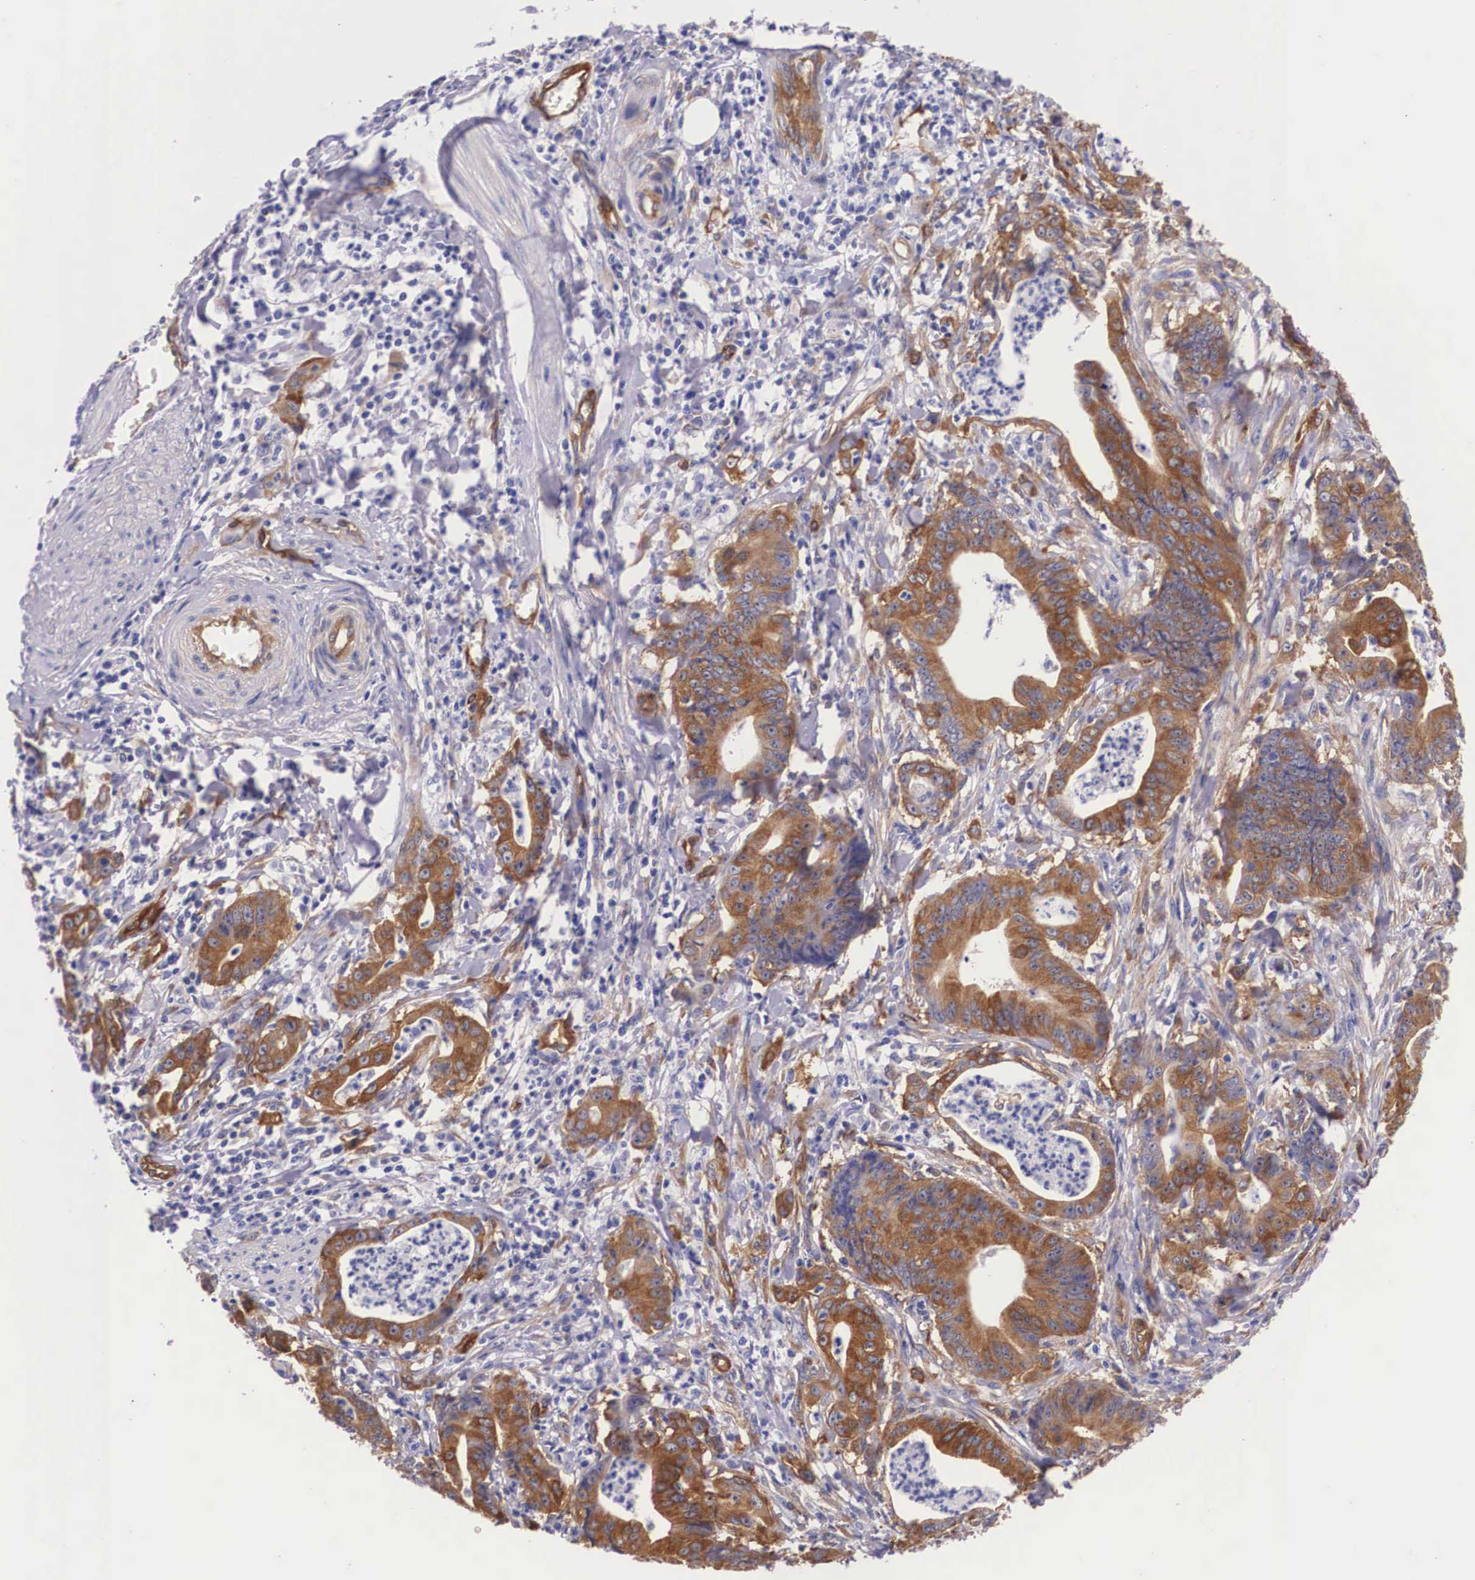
{"staining": {"intensity": "strong", "quantity": ">75%", "location": "cytoplasmic/membranous"}, "tissue": "stomach cancer", "cell_type": "Tumor cells", "image_type": "cancer", "snomed": [{"axis": "morphology", "description": "Adenocarcinoma, NOS"}, {"axis": "topography", "description": "Stomach, lower"}], "caption": "A histopathology image of human stomach adenocarcinoma stained for a protein shows strong cytoplasmic/membranous brown staining in tumor cells.", "gene": "BCAR1", "patient": {"sex": "female", "age": 86}}